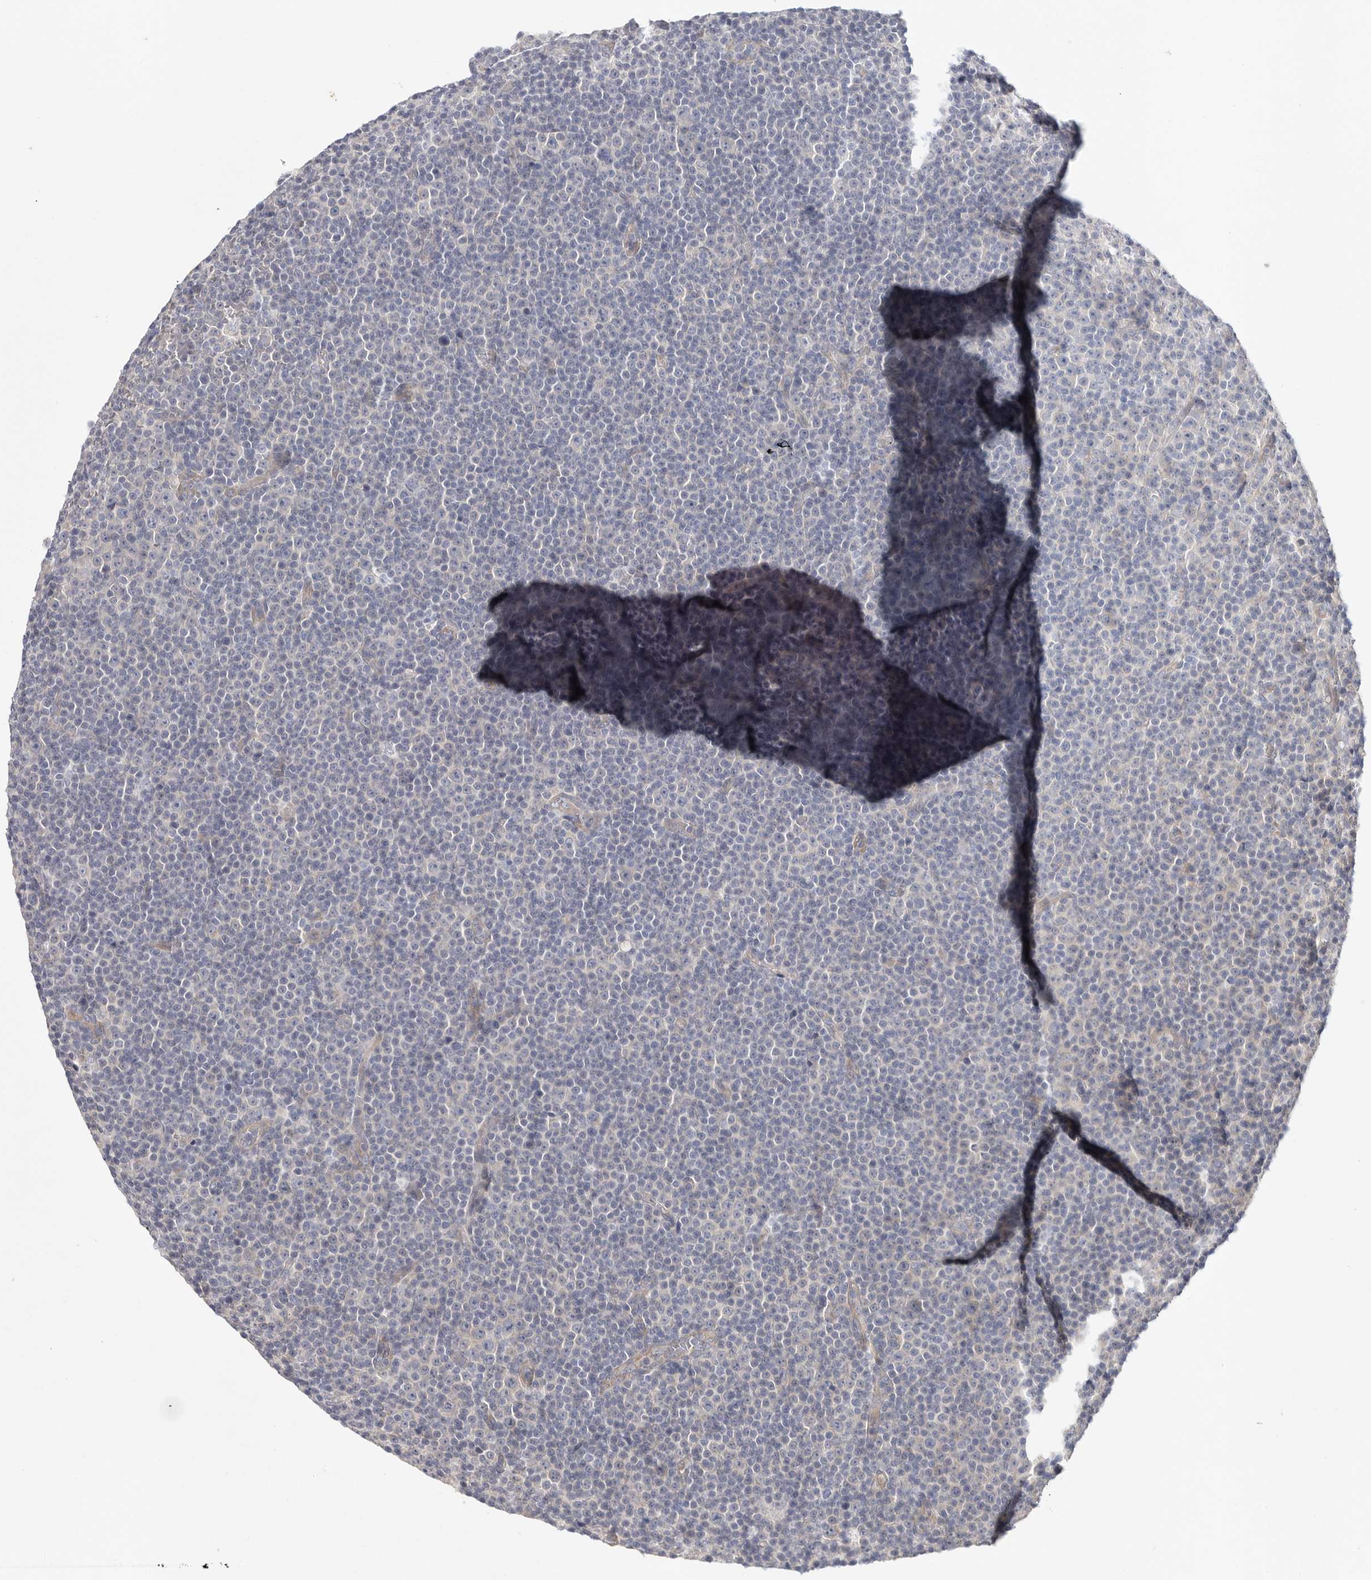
{"staining": {"intensity": "negative", "quantity": "none", "location": "none"}, "tissue": "lymphoma", "cell_type": "Tumor cells", "image_type": "cancer", "snomed": [{"axis": "morphology", "description": "Malignant lymphoma, non-Hodgkin's type, Low grade"}, {"axis": "topography", "description": "Lymph node"}], "caption": "IHC of low-grade malignant lymphoma, non-Hodgkin's type shows no staining in tumor cells.", "gene": "ELP3", "patient": {"sex": "female", "age": 67}}